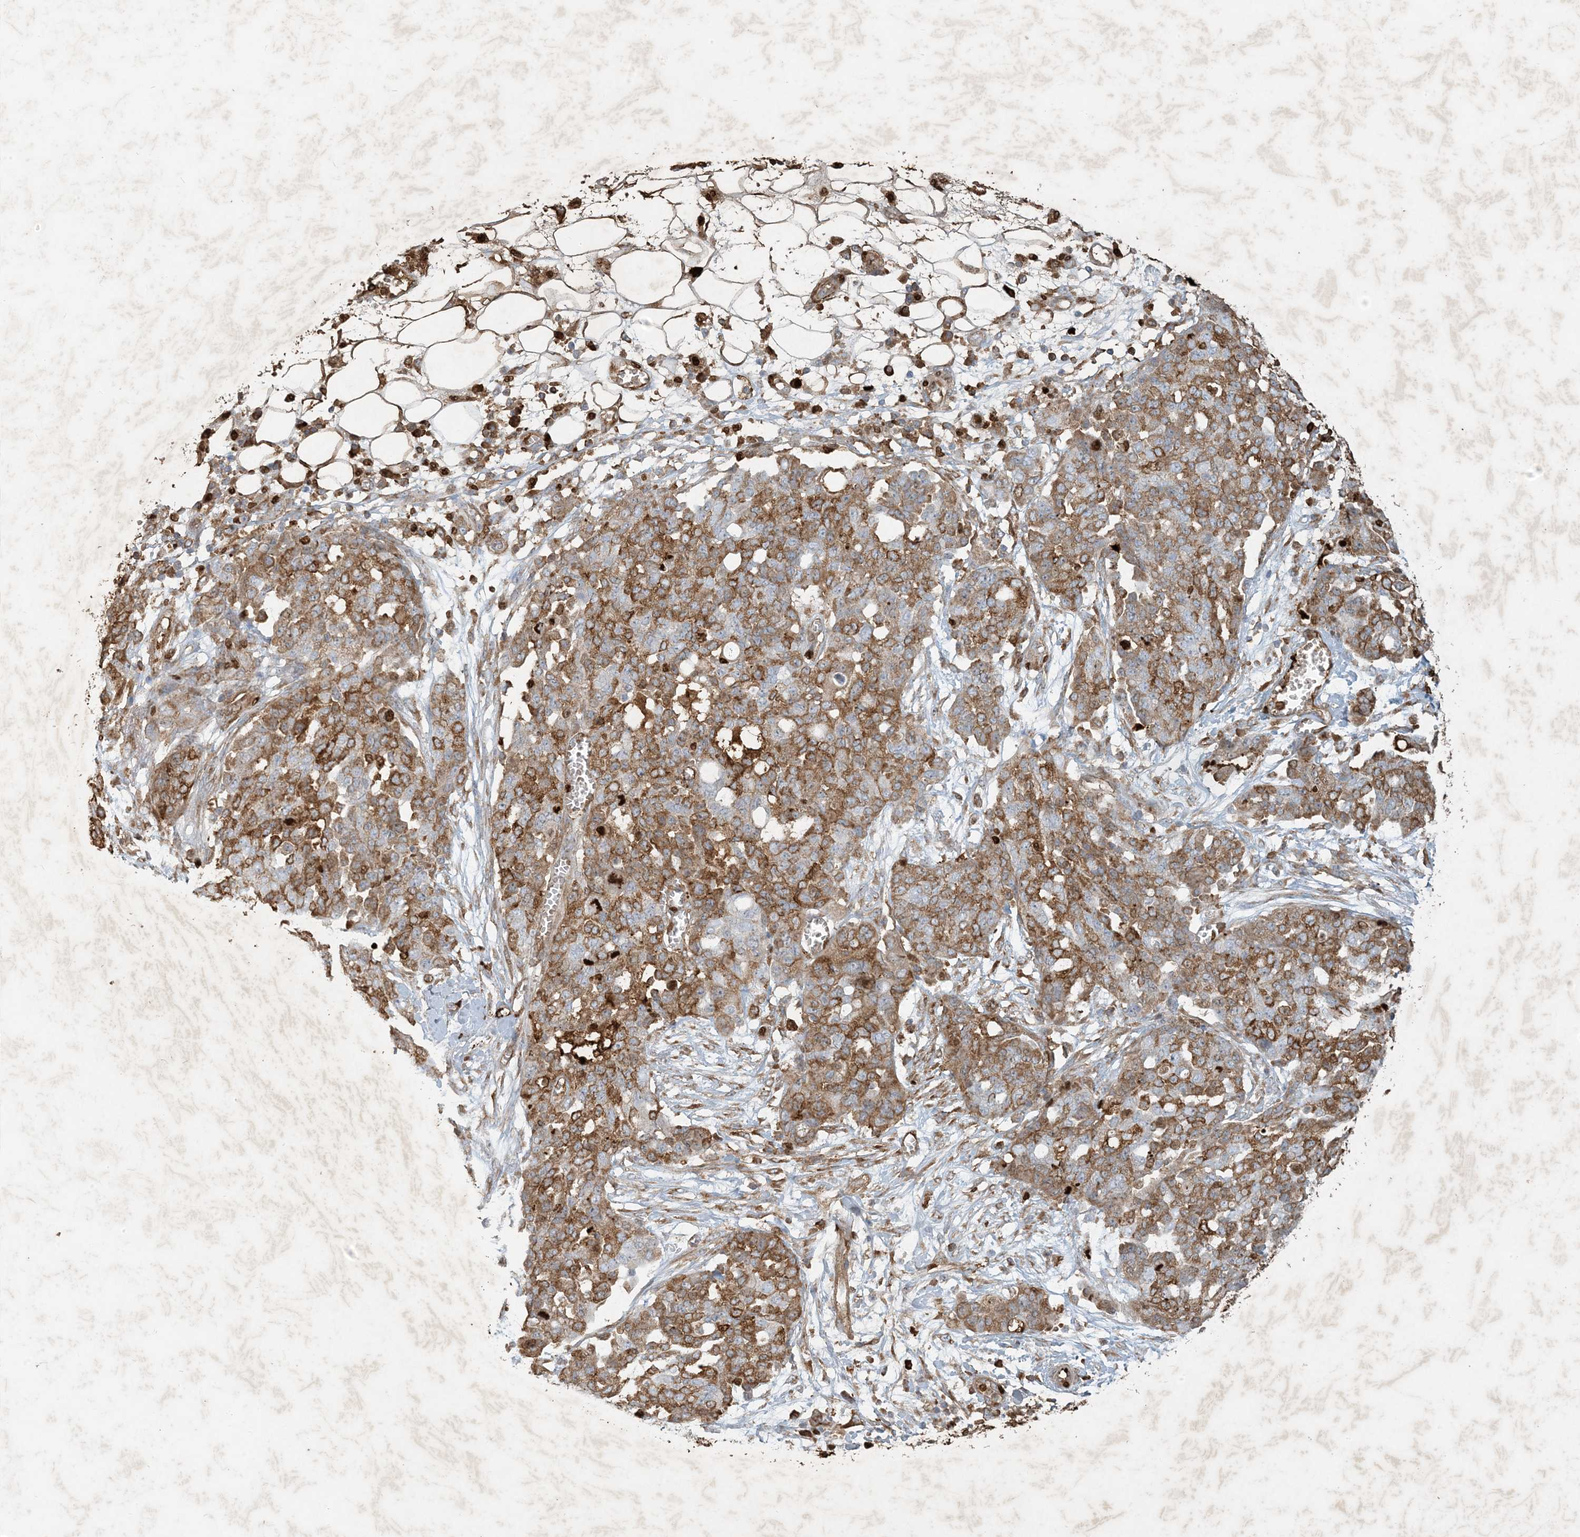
{"staining": {"intensity": "strong", "quantity": ">75%", "location": "cytoplasmic/membranous"}, "tissue": "ovarian cancer", "cell_type": "Tumor cells", "image_type": "cancer", "snomed": [{"axis": "morphology", "description": "Cystadenocarcinoma, serous, NOS"}, {"axis": "topography", "description": "Soft tissue"}, {"axis": "topography", "description": "Ovary"}], "caption": "Human serous cystadenocarcinoma (ovarian) stained for a protein (brown) reveals strong cytoplasmic/membranous positive positivity in approximately >75% of tumor cells.", "gene": "MCOLN1", "patient": {"sex": "female", "age": 57}}